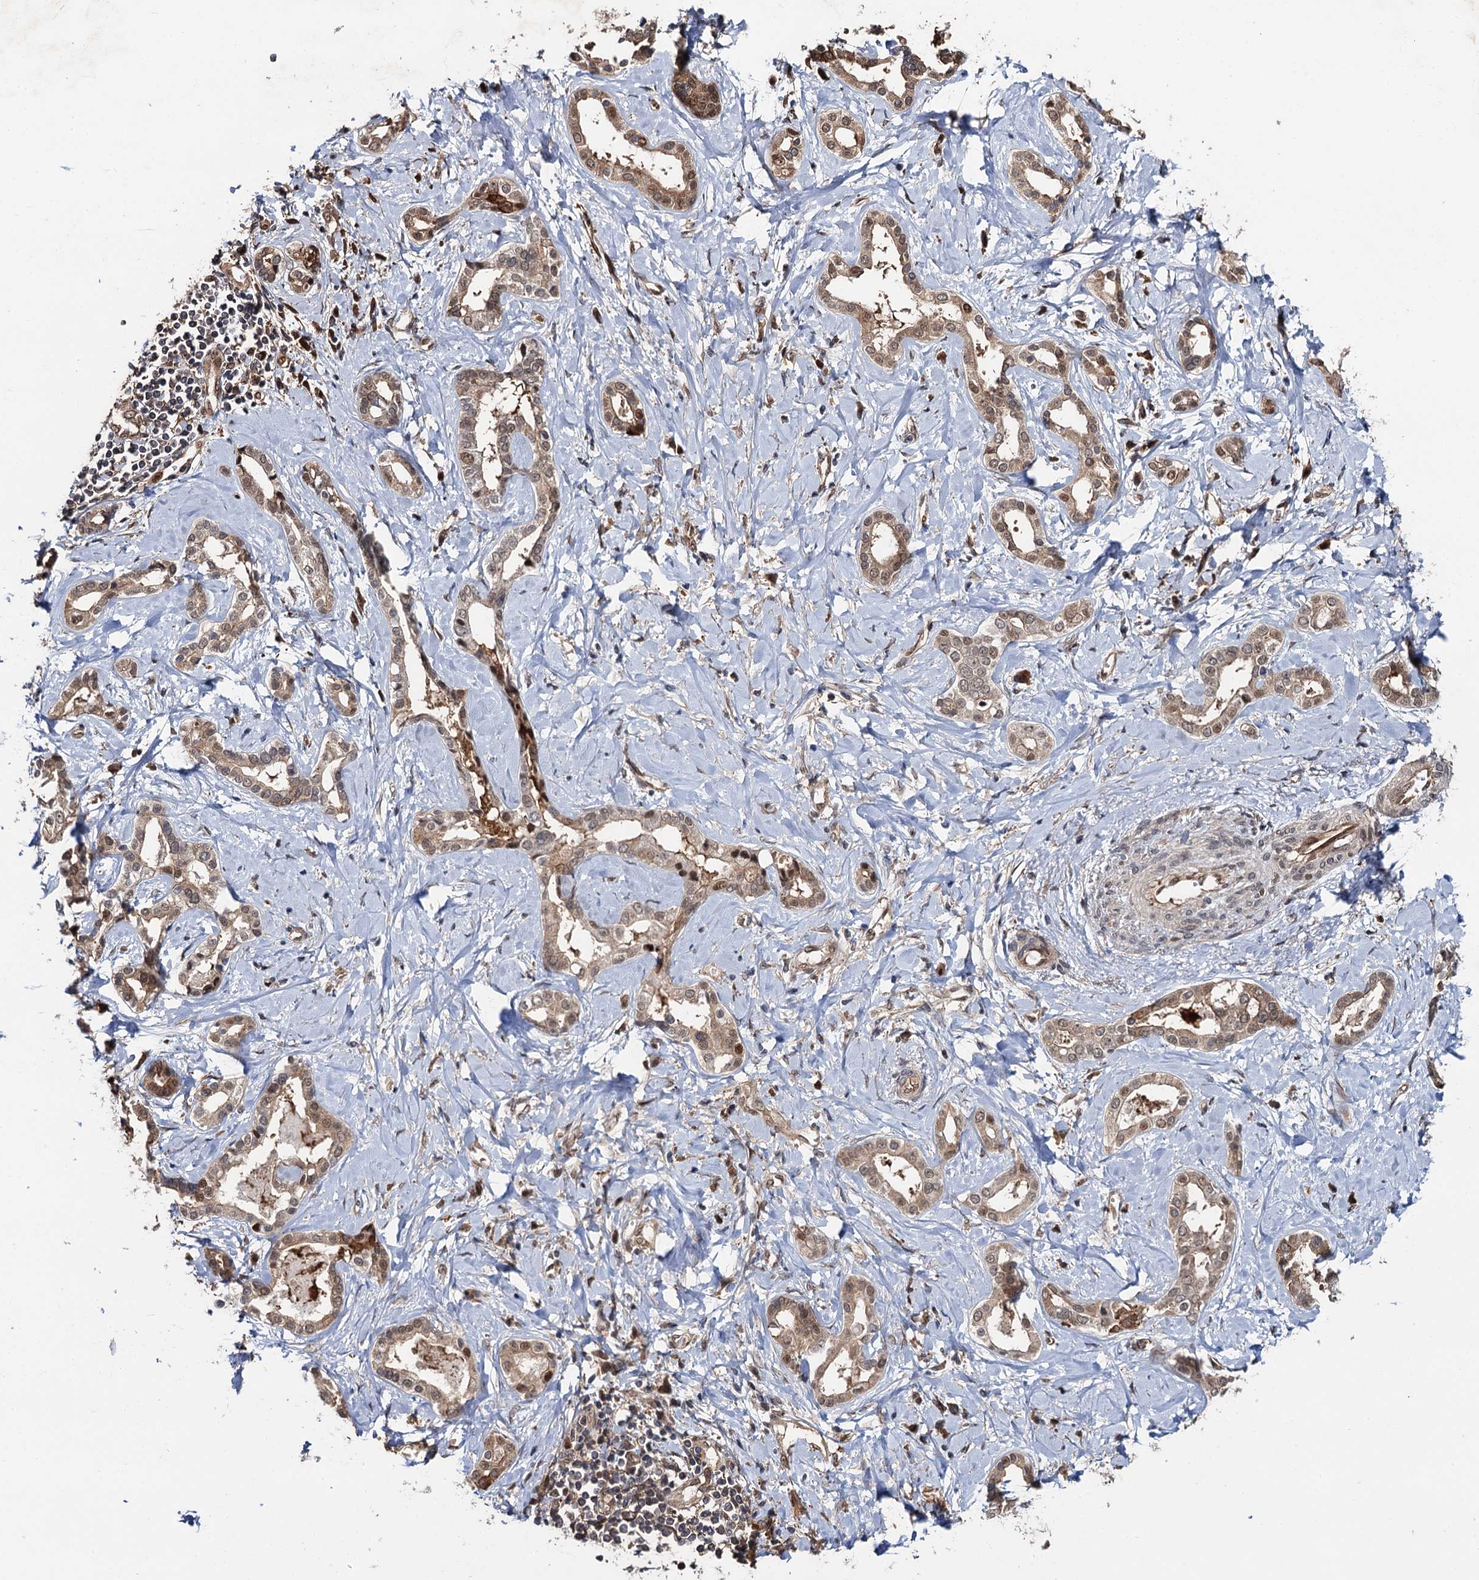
{"staining": {"intensity": "weak", "quantity": ">75%", "location": "cytoplasmic/membranous,nuclear"}, "tissue": "liver cancer", "cell_type": "Tumor cells", "image_type": "cancer", "snomed": [{"axis": "morphology", "description": "Carcinoma, Hepatocellular, NOS"}, {"axis": "topography", "description": "Liver"}], "caption": "Immunohistochemical staining of liver cancer displays weak cytoplasmic/membranous and nuclear protein positivity in approximately >75% of tumor cells.", "gene": "CDC23", "patient": {"sex": "female", "age": 73}}